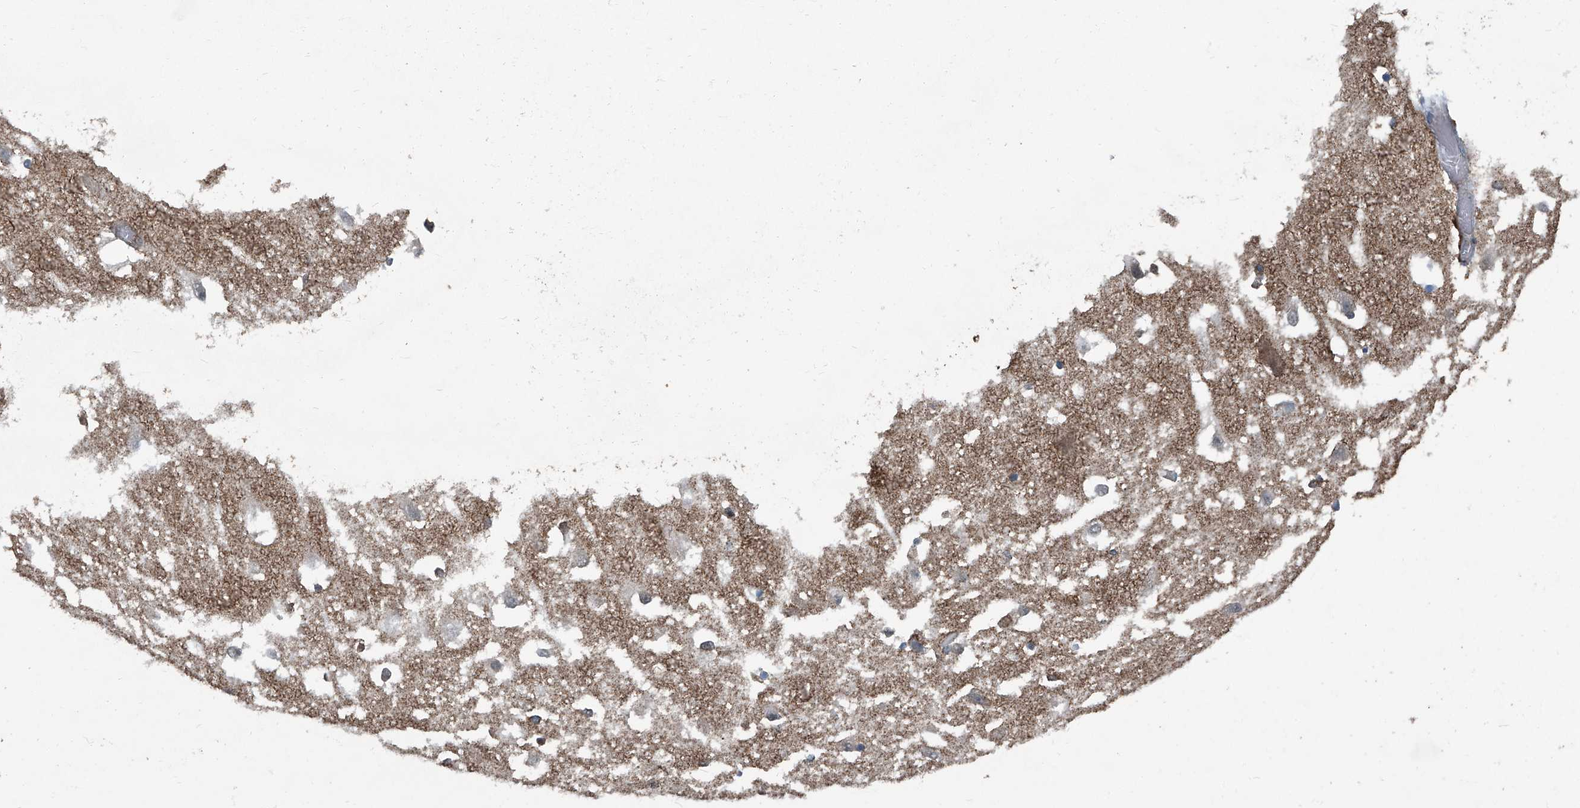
{"staining": {"intensity": "moderate", "quantity": "<25%", "location": "cytoplasmic/membranous"}, "tissue": "hippocampus", "cell_type": "Glial cells", "image_type": "normal", "snomed": [{"axis": "morphology", "description": "Normal tissue, NOS"}, {"axis": "topography", "description": "Hippocampus"}], "caption": "Moderate cytoplasmic/membranous protein staining is appreciated in approximately <25% of glial cells in hippocampus.", "gene": "SEPTIN7", "patient": {"sex": "female", "age": 52}}